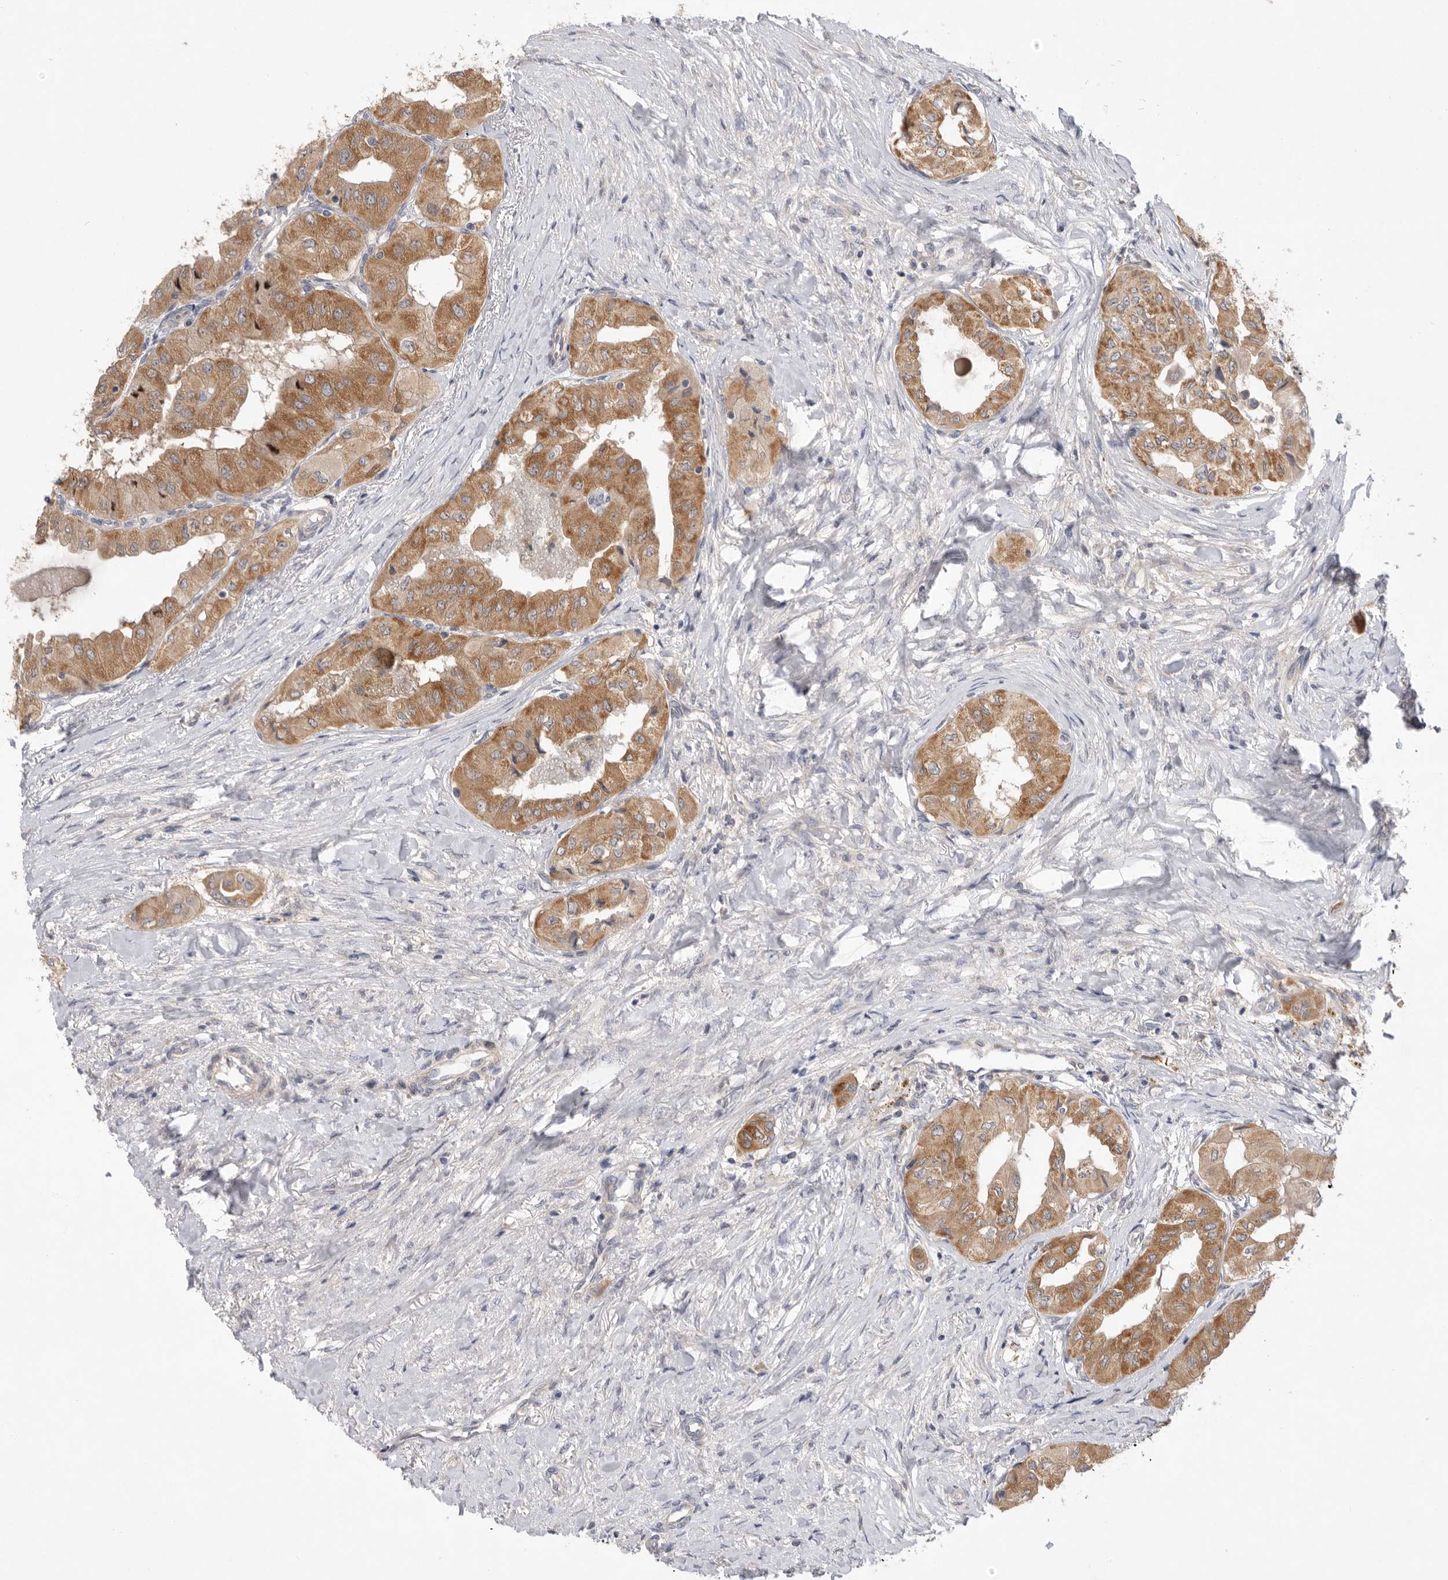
{"staining": {"intensity": "moderate", "quantity": ">75%", "location": "cytoplasmic/membranous"}, "tissue": "thyroid cancer", "cell_type": "Tumor cells", "image_type": "cancer", "snomed": [{"axis": "morphology", "description": "Papillary adenocarcinoma, NOS"}, {"axis": "topography", "description": "Thyroid gland"}], "caption": "Papillary adenocarcinoma (thyroid) stained with a brown dye exhibits moderate cytoplasmic/membranous positive positivity in about >75% of tumor cells.", "gene": "MTFR1L", "patient": {"sex": "female", "age": 59}}